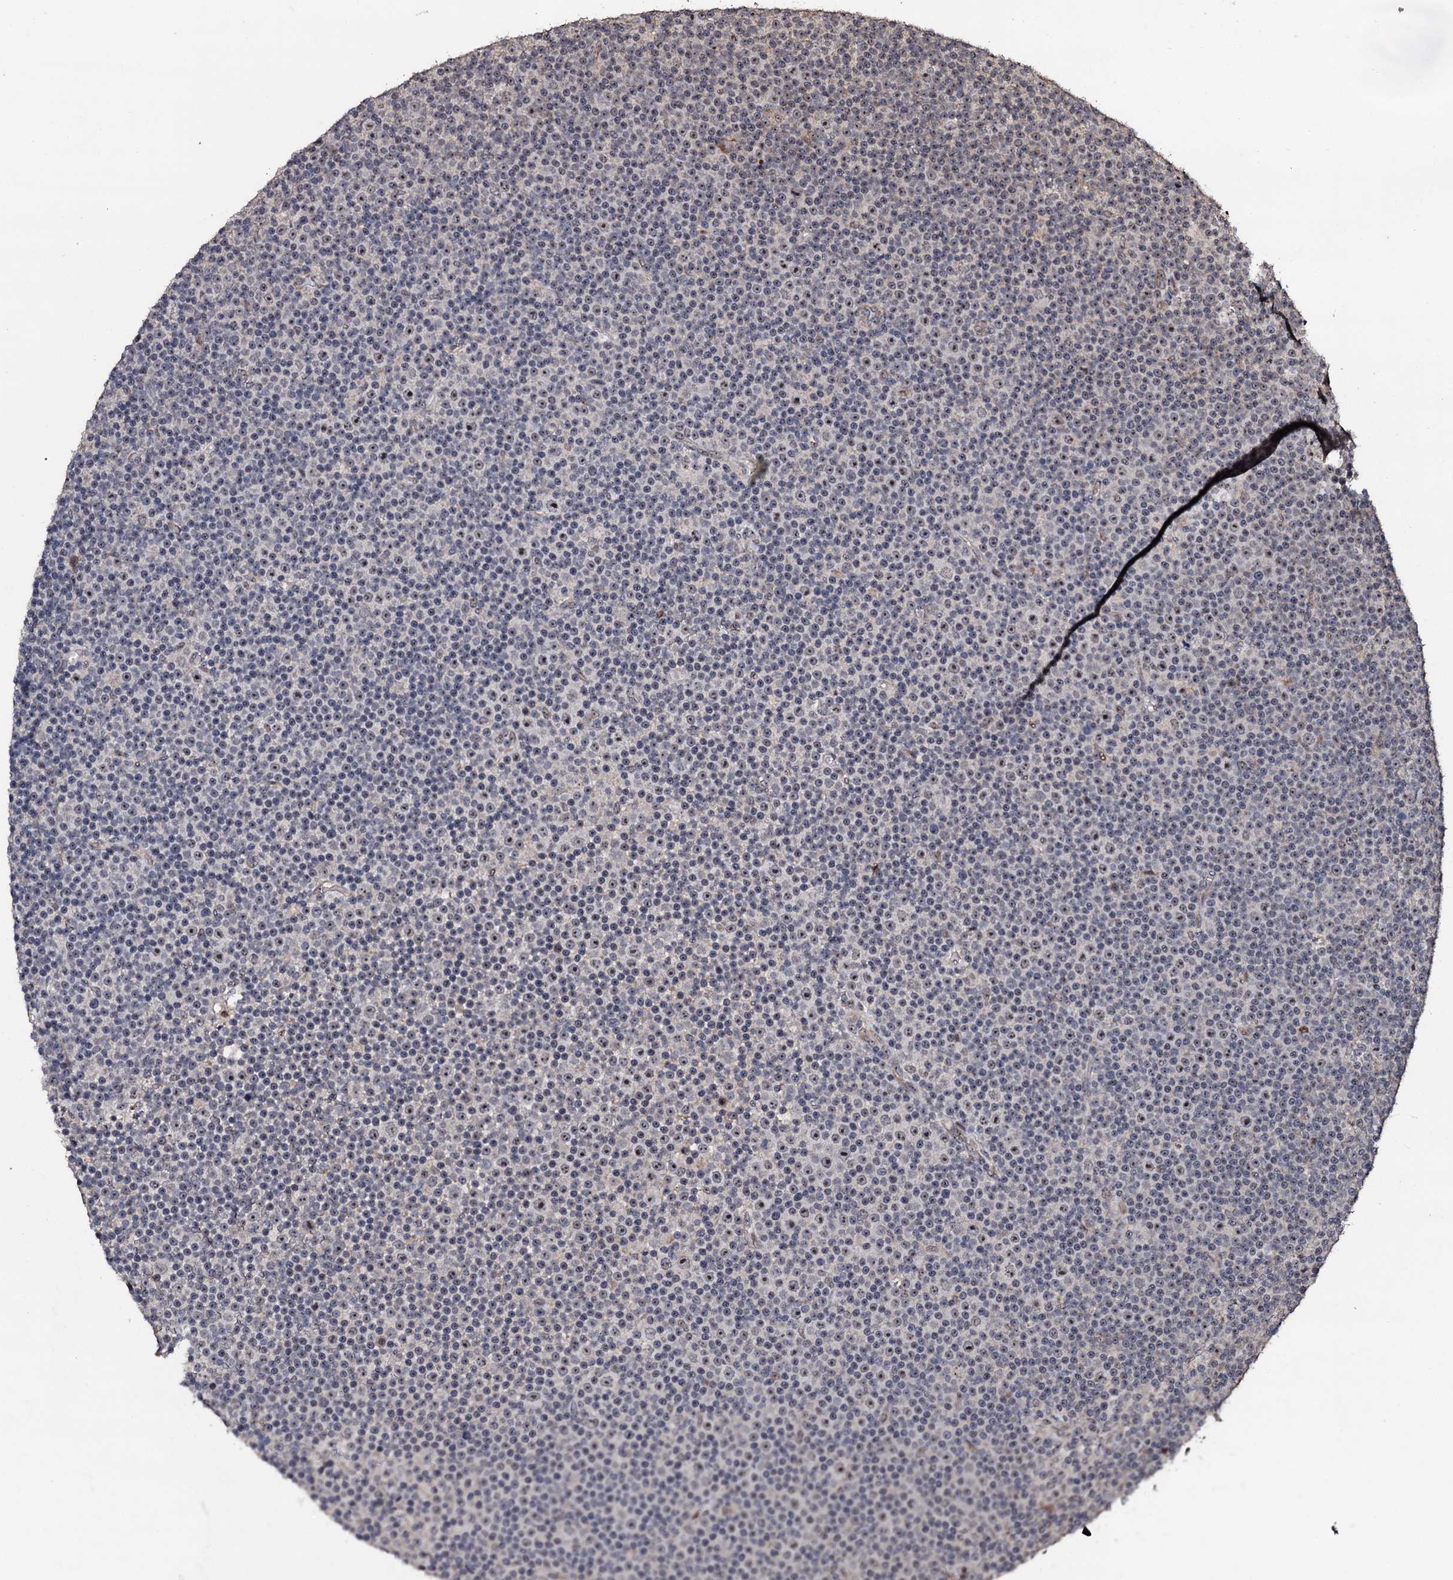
{"staining": {"intensity": "weak", "quantity": "25%-75%", "location": "nuclear"}, "tissue": "lymphoma", "cell_type": "Tumor cells", "image_type": "cancer", "snomed": [{"axis": "morphology", "description": "Malignant lymphoma, non-Hodgkin's type, Low grade"}, {"axis": "topography", "description": "Lymph node"}], "caption": "A low amount of weak nuclear expression is appreciated in approximately 25%-75% of tumor cells in lymphoma tissue.", "gene": "SUPT7L", "patient": {"sex": "female", "age": 67}}